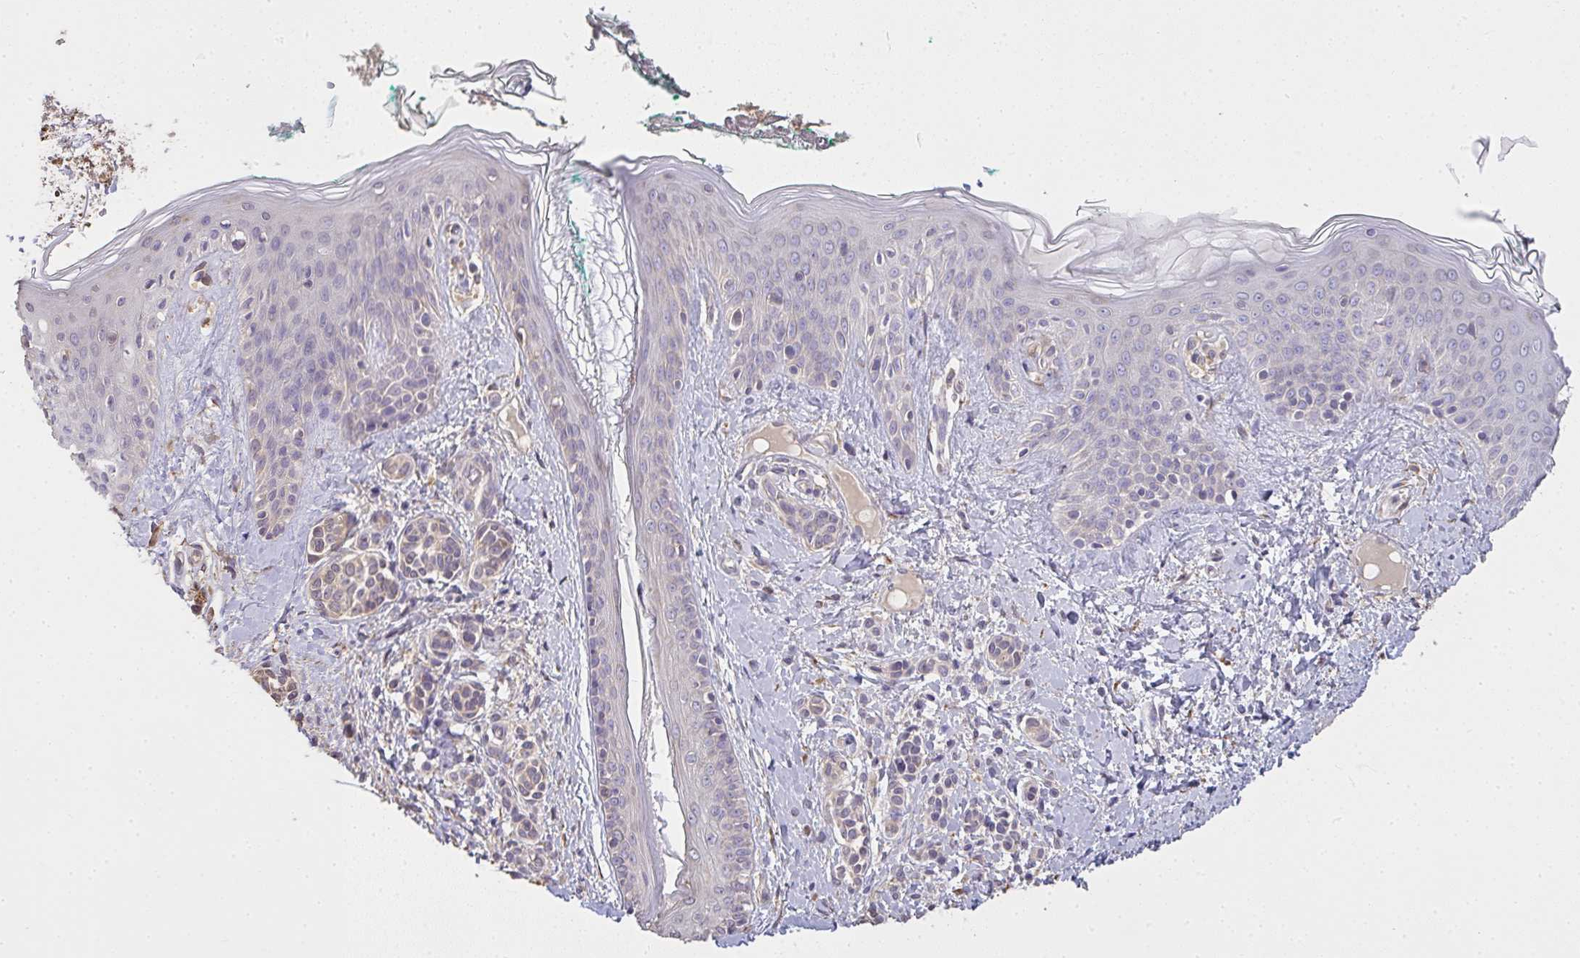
{"staining": {"intensity": "negative", "quantity": "none", "location": "none"}, "tissue": "skin", "cell_type": "Fibroblasts", "image_type": "normal", "snomed": [{"axis": "morphology", "description": "Normal tissue, NOS"}, {"axis": "topography", "description": "Skin"}], "caption": "This micrograph is of normal skin stained with immunohistochemistry (IHC) to label a protein in brown with the nuclei are counter-stained blue. There is no expression in fibroblasts. Nuclei are stained in blue.", "gene": "BRINP3", "patient": {"sex": "male", "age": 16}}